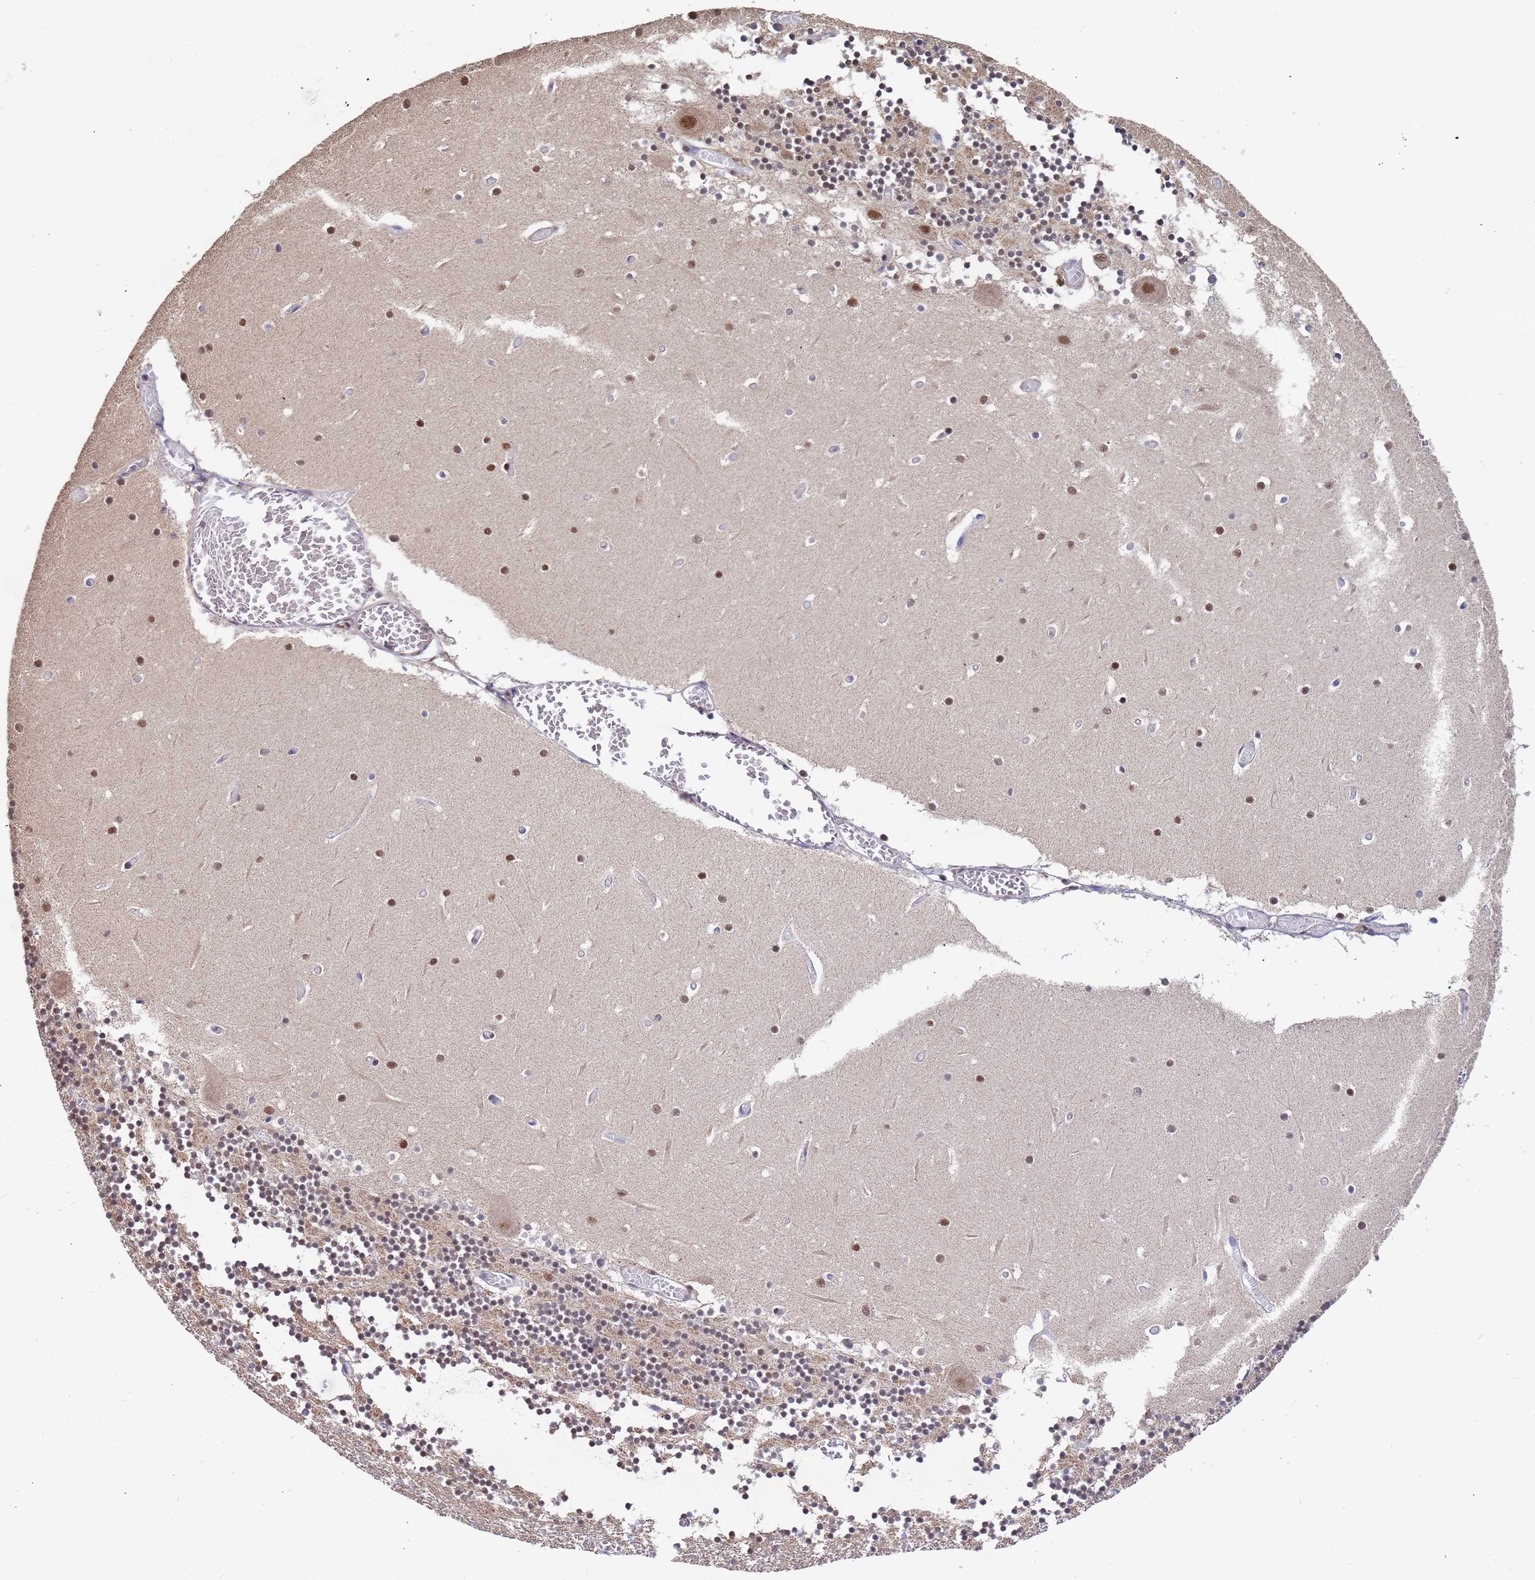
{"staining": {"intensity": "weak", "quantity": "25%-75%", "location": "cytoplasmic/membranous,nuclear"}, "tissue": "cerebellum", "cell_type": "Cells in granular layer", "image_type": "normal", "snomed": [{"axis": "morphology", "description": "Normal tissue, NOS"}, {"axis": "topography", "description": "Cerebellum"}], "caption": "IHC staining of unremarkable cerebellum, which exhibits low levels of weak cytoplasmic/membranous,nuclear expression in about 25%-75% of cells in granular layer indicating weak cytoplasmic/membranous,nuclear protein staining. The staining was performed using DAB (3,3'-diaminobenzidine) (brown) for protein detection and nuclei were counterstained in hematoxylin (blue).", "gene": "DENND2B", "patient": {"sex": "female", "age": 28}}